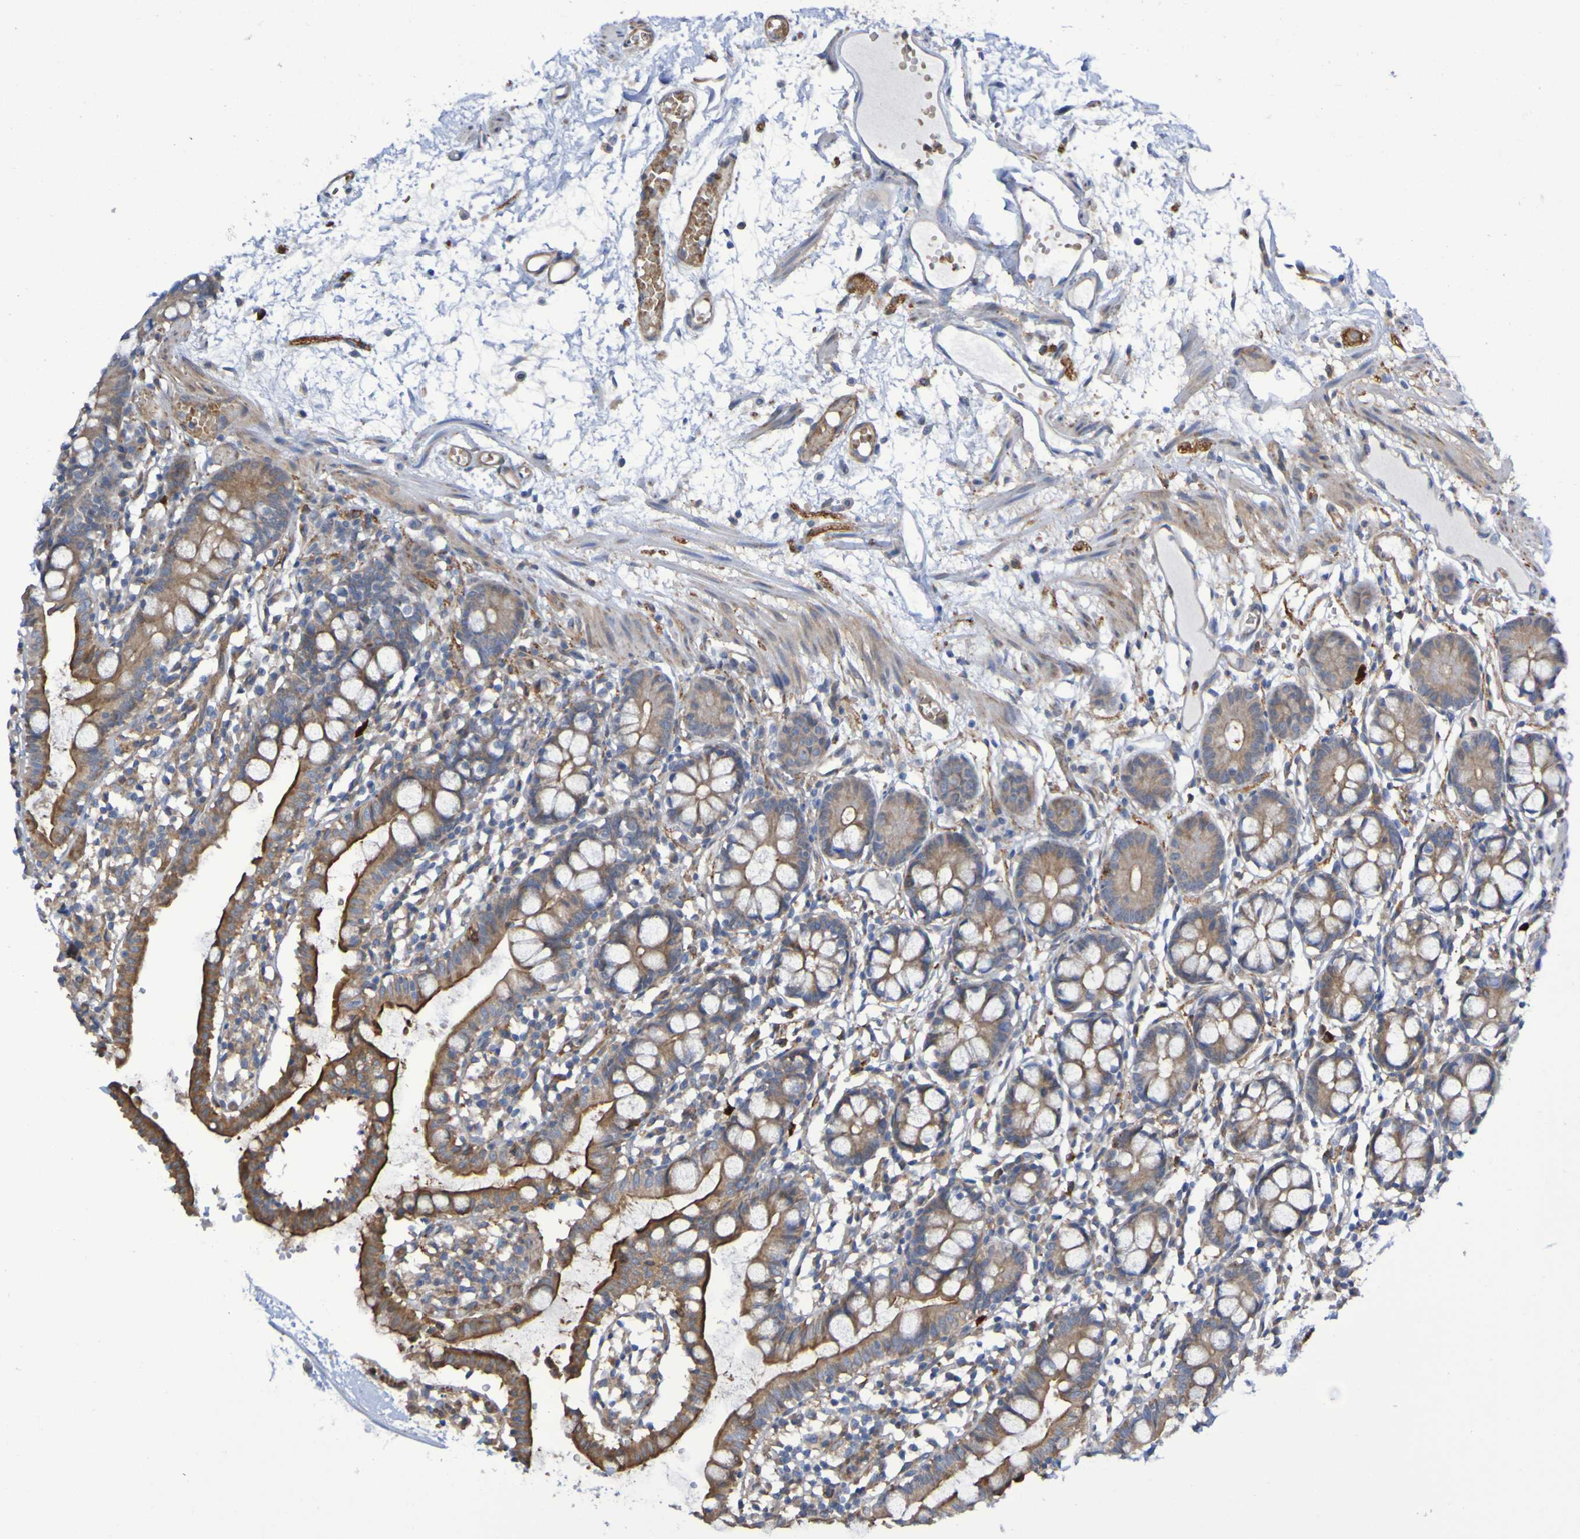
{"staining": {"intensity": "strong", "quantity": ">75%", "location": "cytoplasmic/membranous"}, "tissue": "small intestine", "cell_type": "Glandular cells", "image_type": "normal", "snomed": [{"axis": "morphology", "description": "Normal tissue, NOS"}, {"axis": "morphology", "description": "Cystadenocarcinoma, serous, Metastatic site"}, {"axis": "topography", "description": "Small intestine"}], "caption": "Human small intestine stained with a brown dye shows strong cytoplasmic/membranous positive expression in about >75% of glandular cells.", "gene": "SCRG1", "patient": {"sex": "female", "age": 61}}